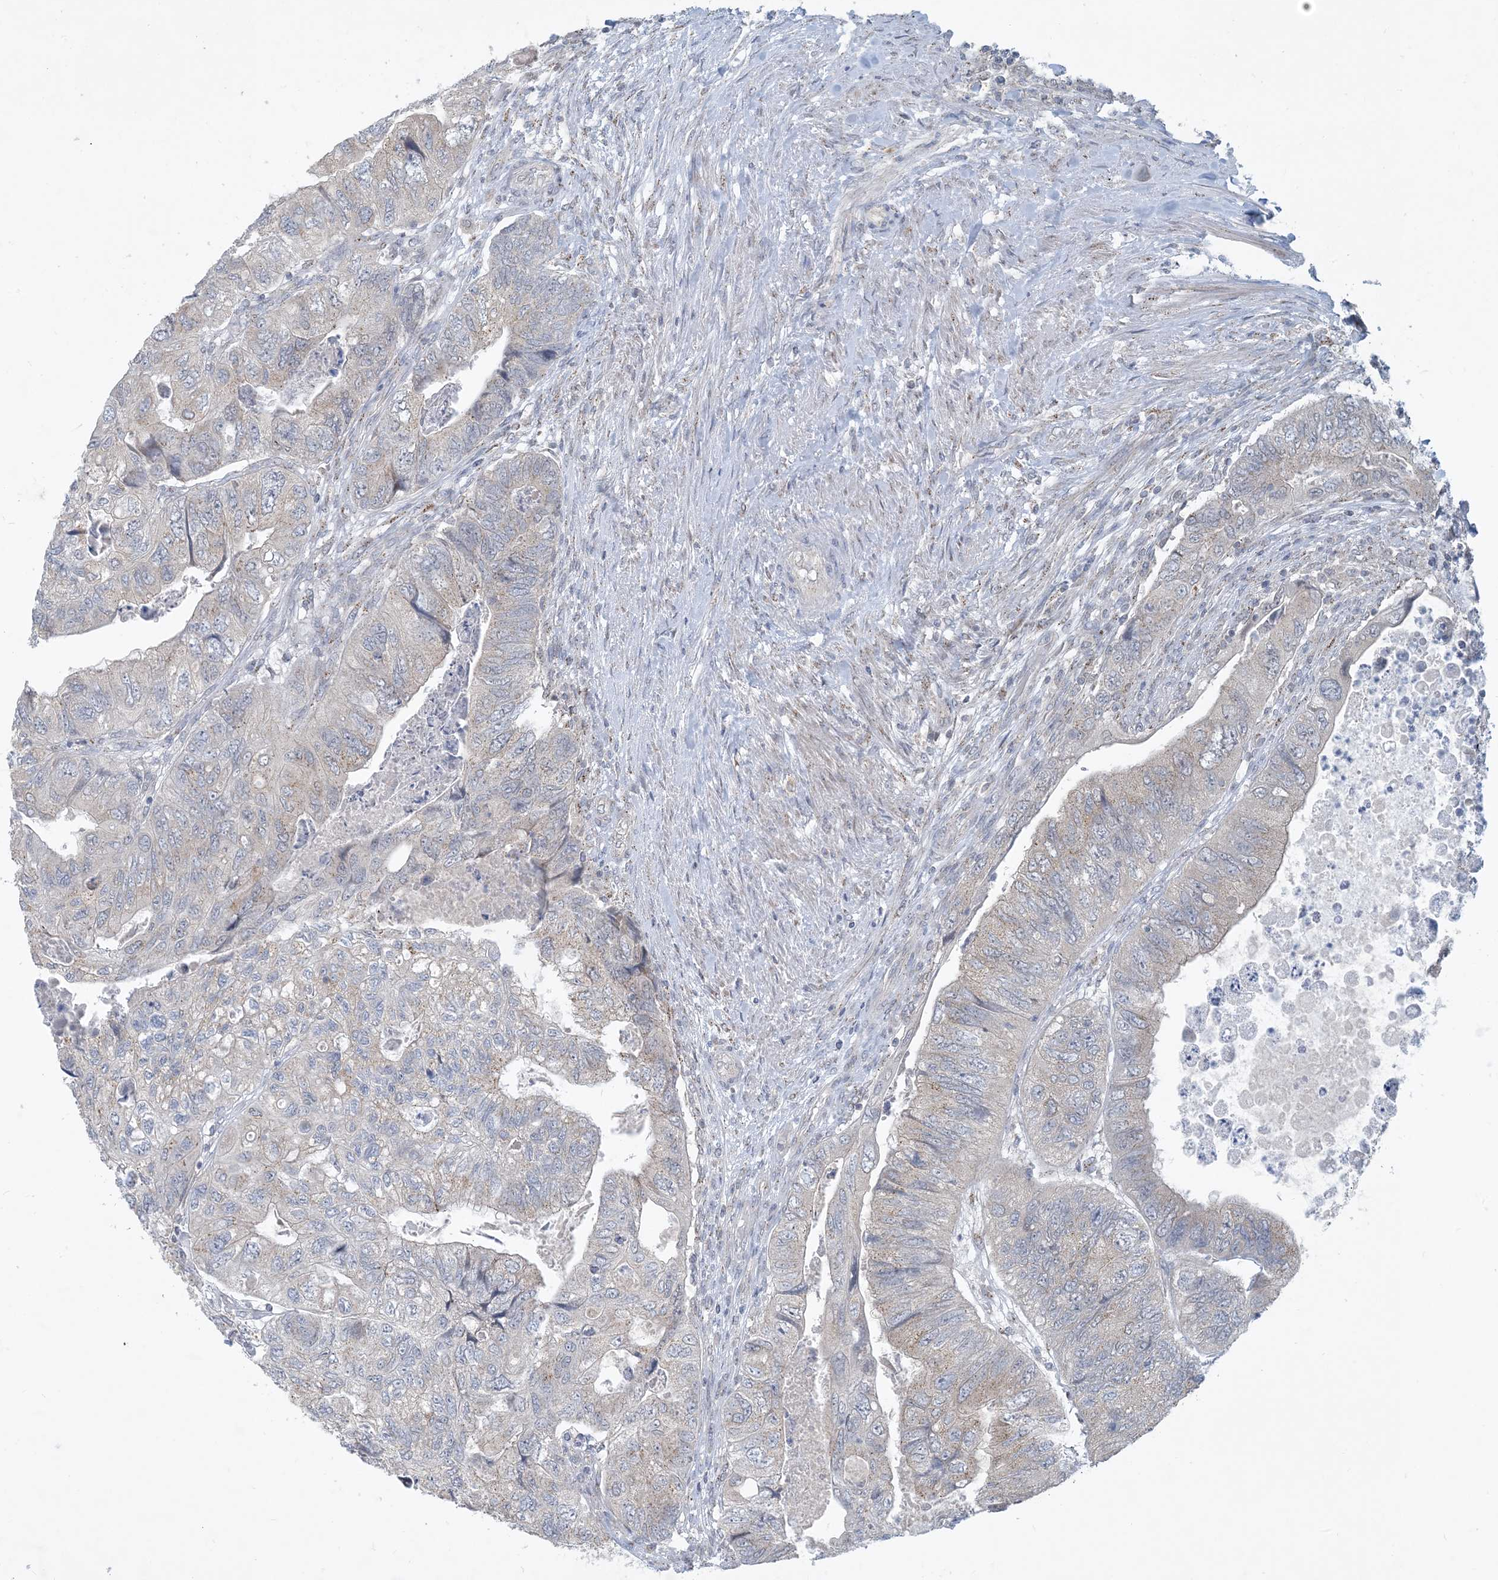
{"staining": {"intensity": "weak", "quantity": "<25%", "location": "cytoplasmic/membranous"}, "tissue": "colorectal cancer", "cell_type": "Tumor cells", "image_type": "cancer", "snomed": [{"axis": "morphology", "description": "Adenocarcinoma, NOS"}, {"axis": "topography", "description": "Rectum"}], "caption": "The photomicrograph displays no staining of tumor cells in colorectal adenocarcinoma.", "gene": "CCDC14", "patient": {"sex": "male", "age": 63}}